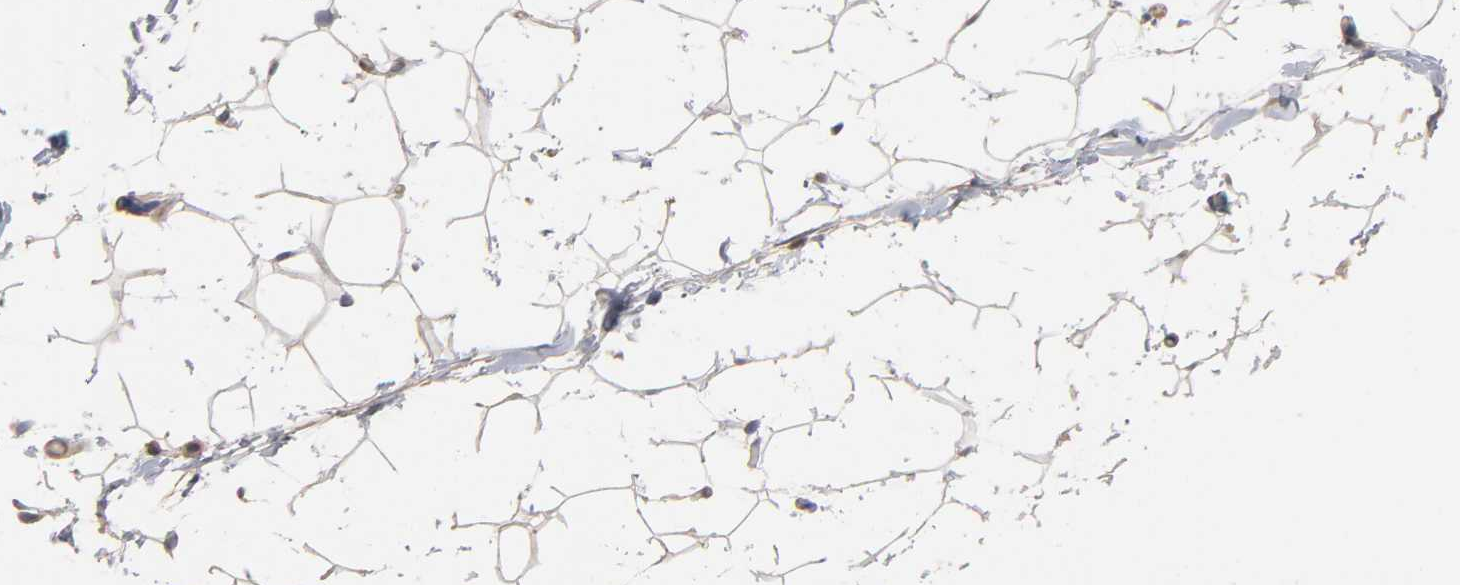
{"staining": {"intensity": "negative", "quantity": "none", "location": "none"}, "tissue": "adipose tissue", "cell_type": "Adipocytes", "image_type": "normal", "snomed": [{"axis": "morphology", "description": "Normal tissue, NOS"}, {"axis": "topography", "description": "Soft tissue"}], "caption": "Unremarkable adipose tissue was stained to show a protein in brown. There is no significant expression in adipocytes.", "gene": "PDZD11", "patient": {"sex": "male", "age": 26}}